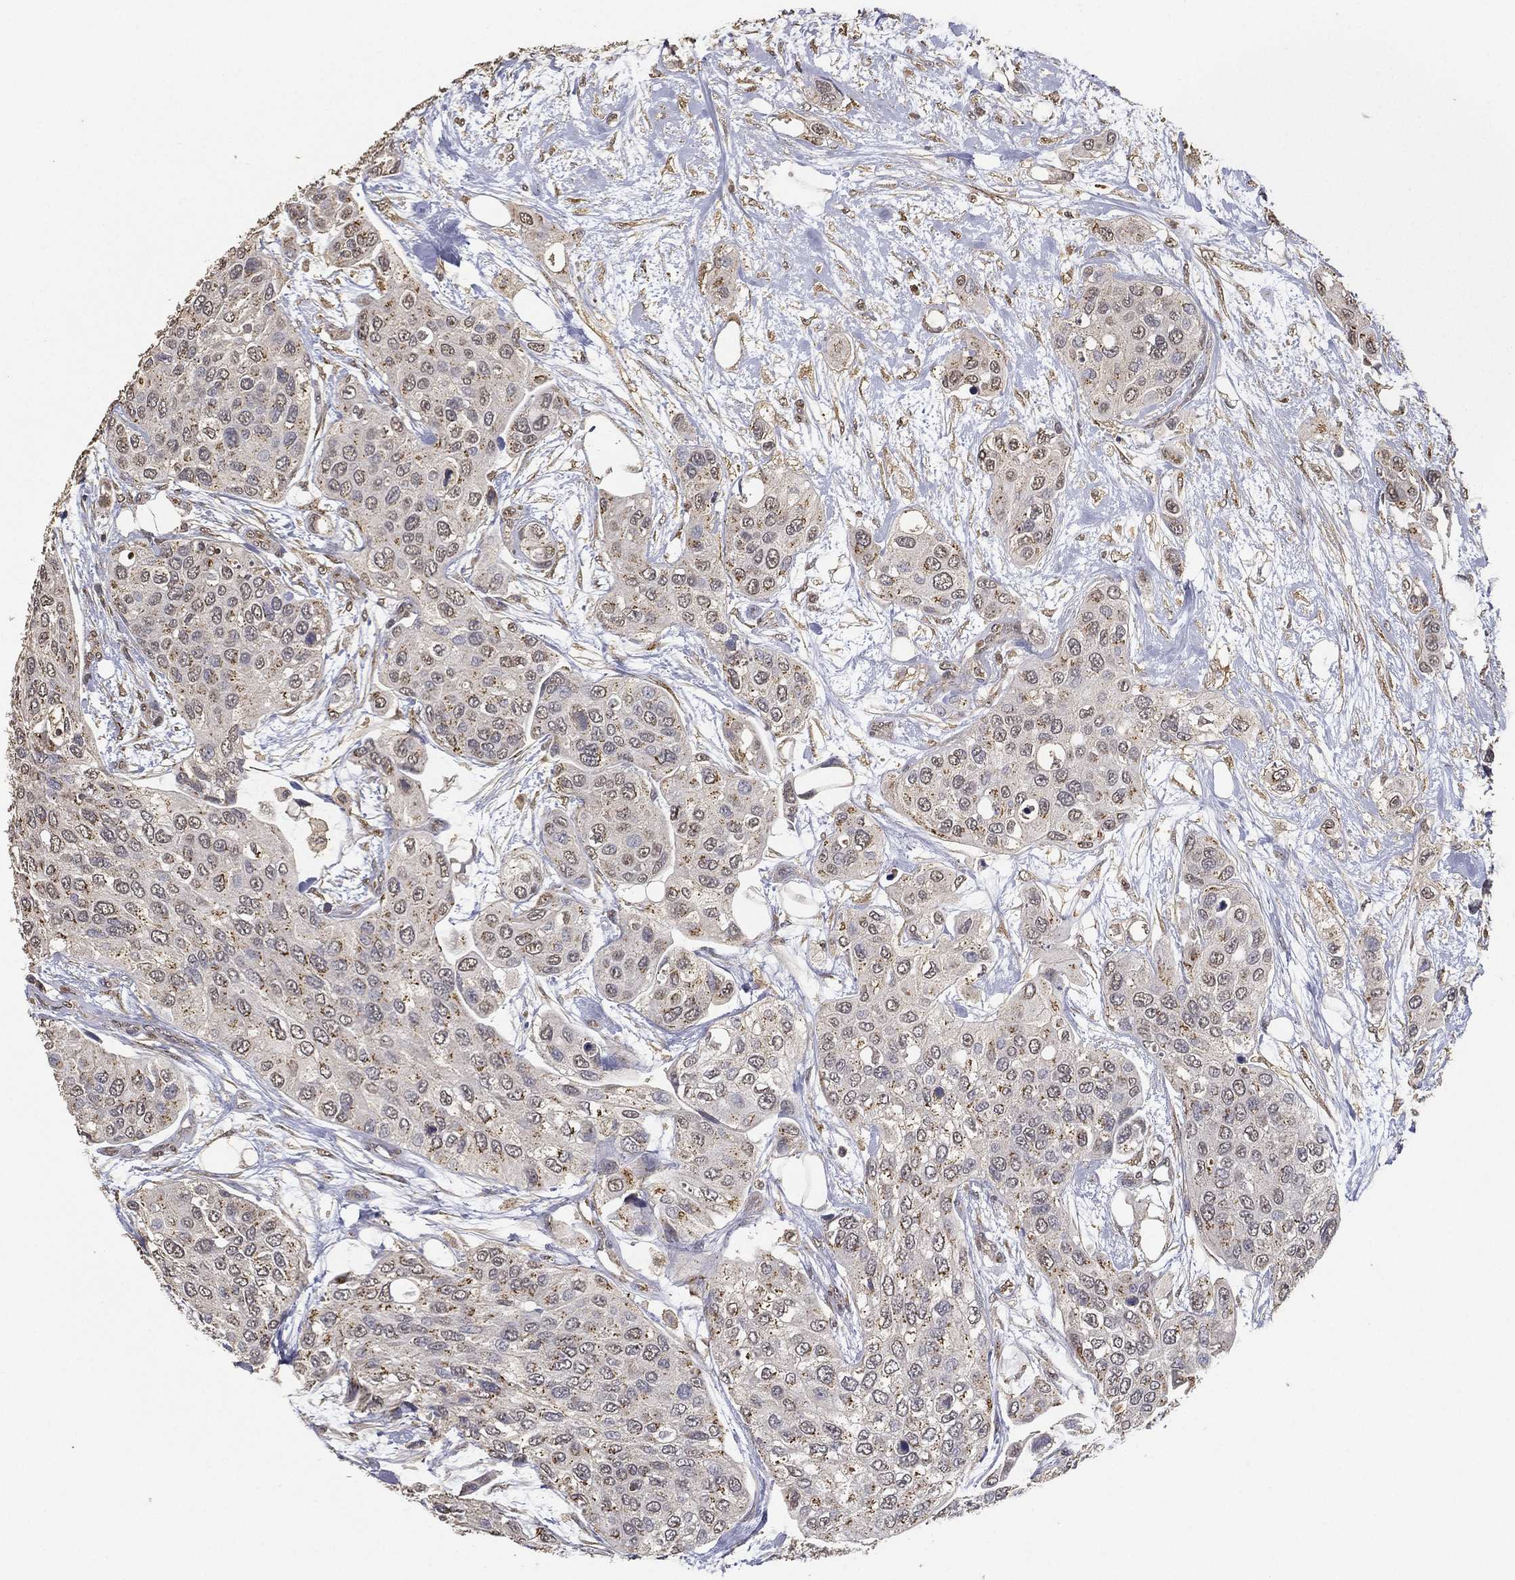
{"staining": {"intensity": "weak", "quantity": "25%-75%", "location": "cytoplasmic/membranous"}, "tissue": "urothelial cancer", "cell_type": "Tumor cells", "image_type": "cancer", "snomed": [{"axis": "morphology", "description": "Urothelial carcinoma, High grade"}, {"axis": "topography", "description": "Urinary bladder"}], "caption": "Urothelial cancer stained for a protein (brown) displays weak cytoplasmic/membranous positive staining in about 25%-75% of tumor cells.", "gene": "GPR183", "patient": {"sex": "male", "age": 77}}